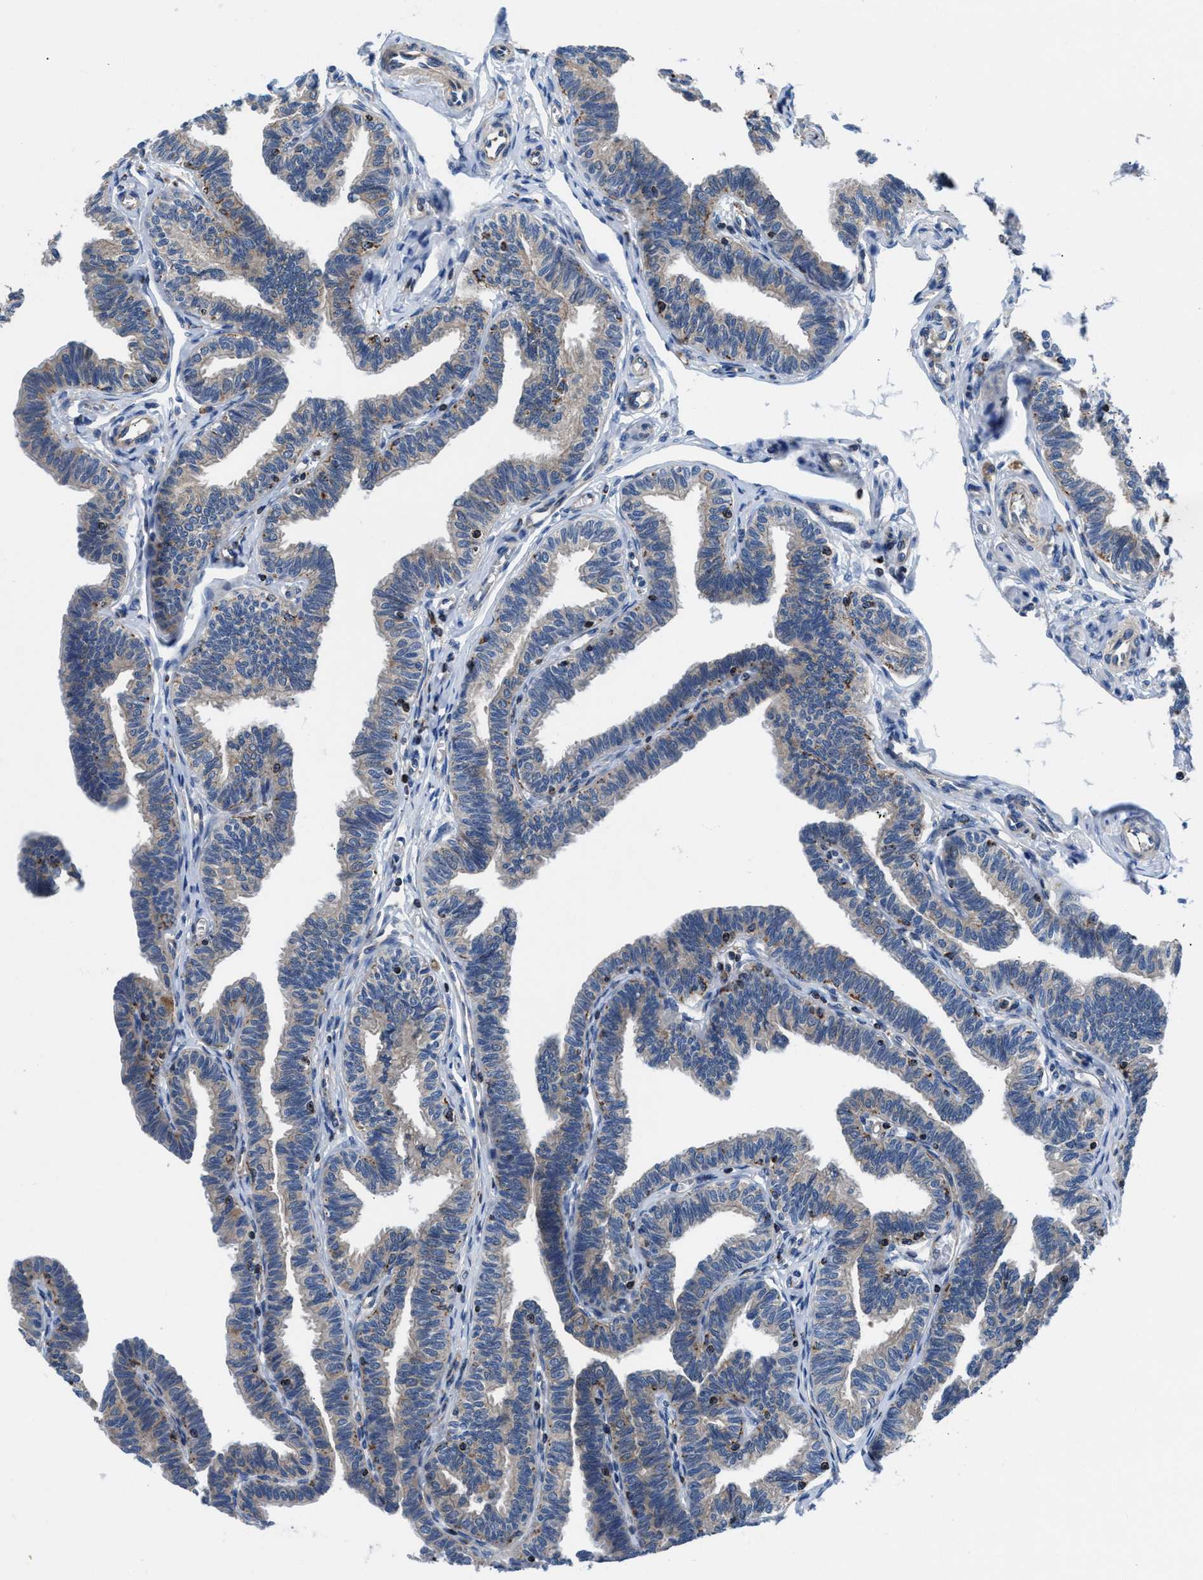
{"staining": {"intensity": "moderate", "quantity": "25%-75%", "location": "cytoplasmic/membranous"}, "tissue": "fallopian tube", "cell_type": "Glandular cells", "image_type": "normal", "snomed": [{"axis": "morphology", "description": "Normal tissue, NOS"}, {"axis": "topography", "description": "Fallopian tube"}, {"axis": "topography", "description": "Ovary"}], "caption": "Immunohistochemistry (IHC) of benign fallopian tube exhibits medium levels of moderate cytoplasmic/membranous positivity in approximately 25%-75% of glandular cells. The protein of interest is shown in brown color, while the nuclei are stained blue.", "gene": "PRR15L", "patient": {"sex": "female", "age": 23}}